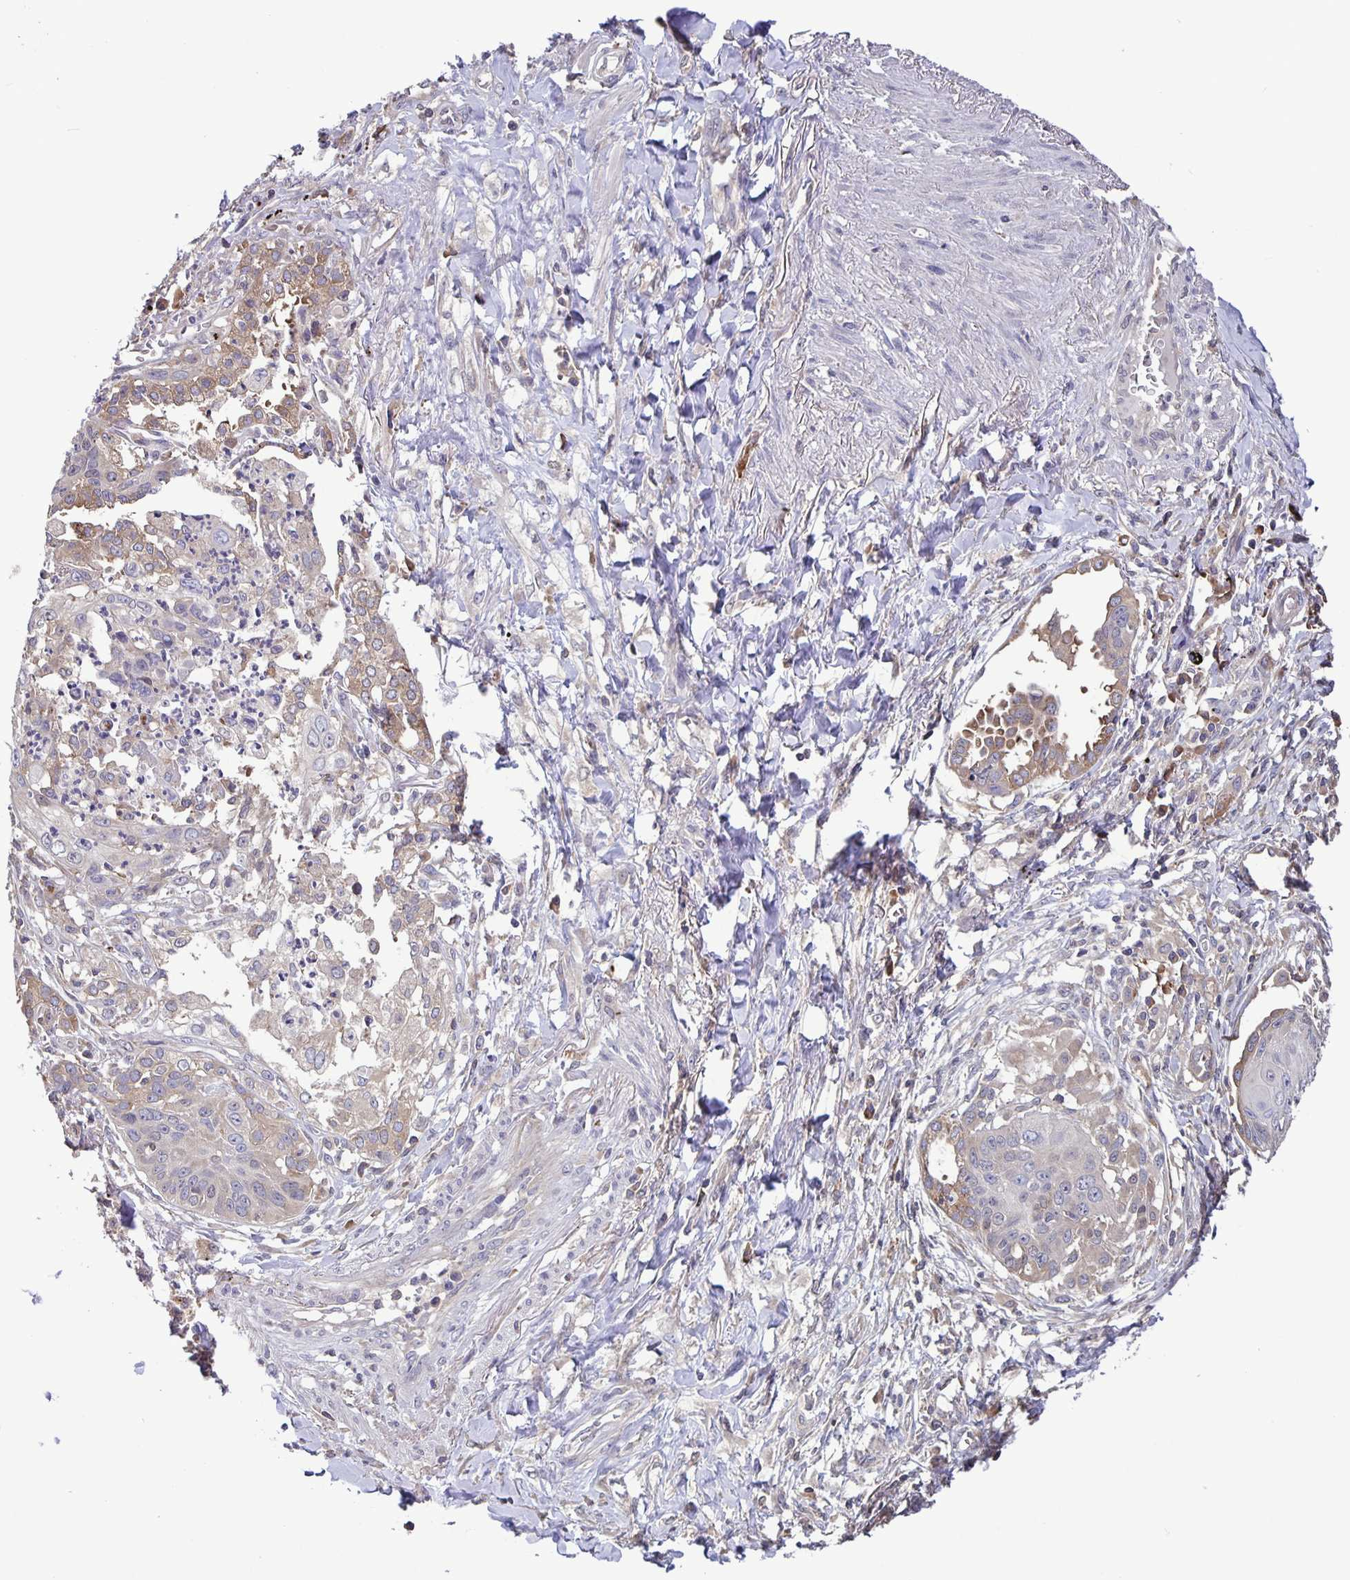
{"staining": {"intensity": "weak", "quantity": "<25%", "location": "cytoplasmic/membranous"}, "tissue": "lung cancer", "cell_type": "Tumor cells", "image_type": "cancer", "snomed": [{"axis": "morphology", "description": "Squamous cell carcinoma, NOS"}, {"axis": "topography", "description": "Lung"}], "caption": "This is a histopathology image of immunohistochemistry (IHC) staining of lung cancer (squamous cell carcinoma), which shows no expression in tumor cells.", "gene": "FEM1C", "patient": {"sex": "male", "age": 71}}